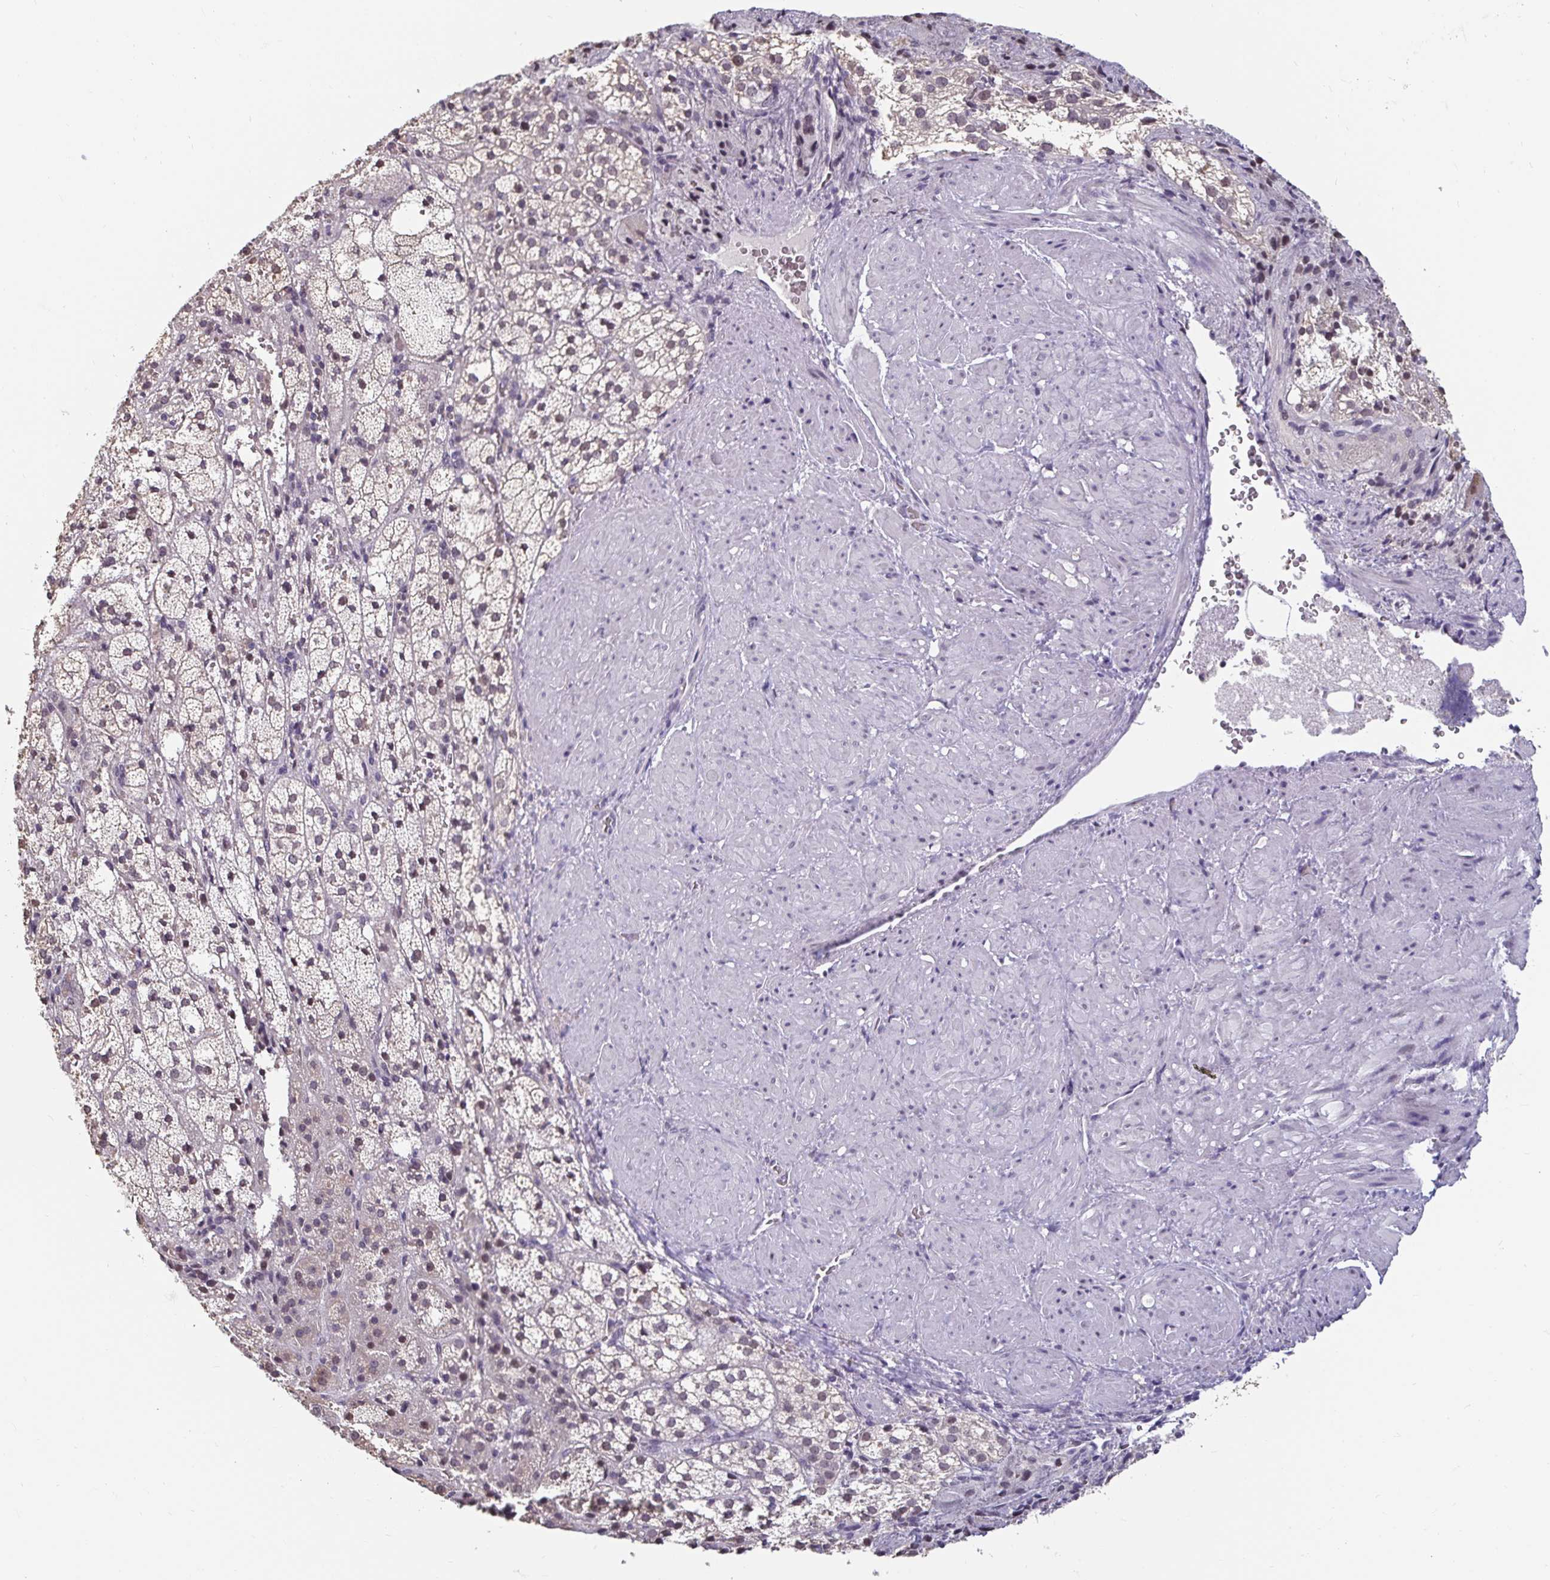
{"staining": {"intensity": "weak", "quantity": "<25%", "location": "nuclear"}, "tissue": "adrenal gland", "cell_type": "Glandular cells", "image_type": "normal", "snomed": [{"axis": "morphology", "description": "Normal tissue, NOS"}, {"axis": "topography", "description": "Adrenal gland"}], "caption": "There is no significant positivity in glandular cells of adrenal gland. The staining is performed using DAB (3,3'-diaminobenzidine) brown chromogen with nuclei counter-stained in using hematoxylin.", "gene": "ANLN", "patient": {"sex": "male", "age": 53}}